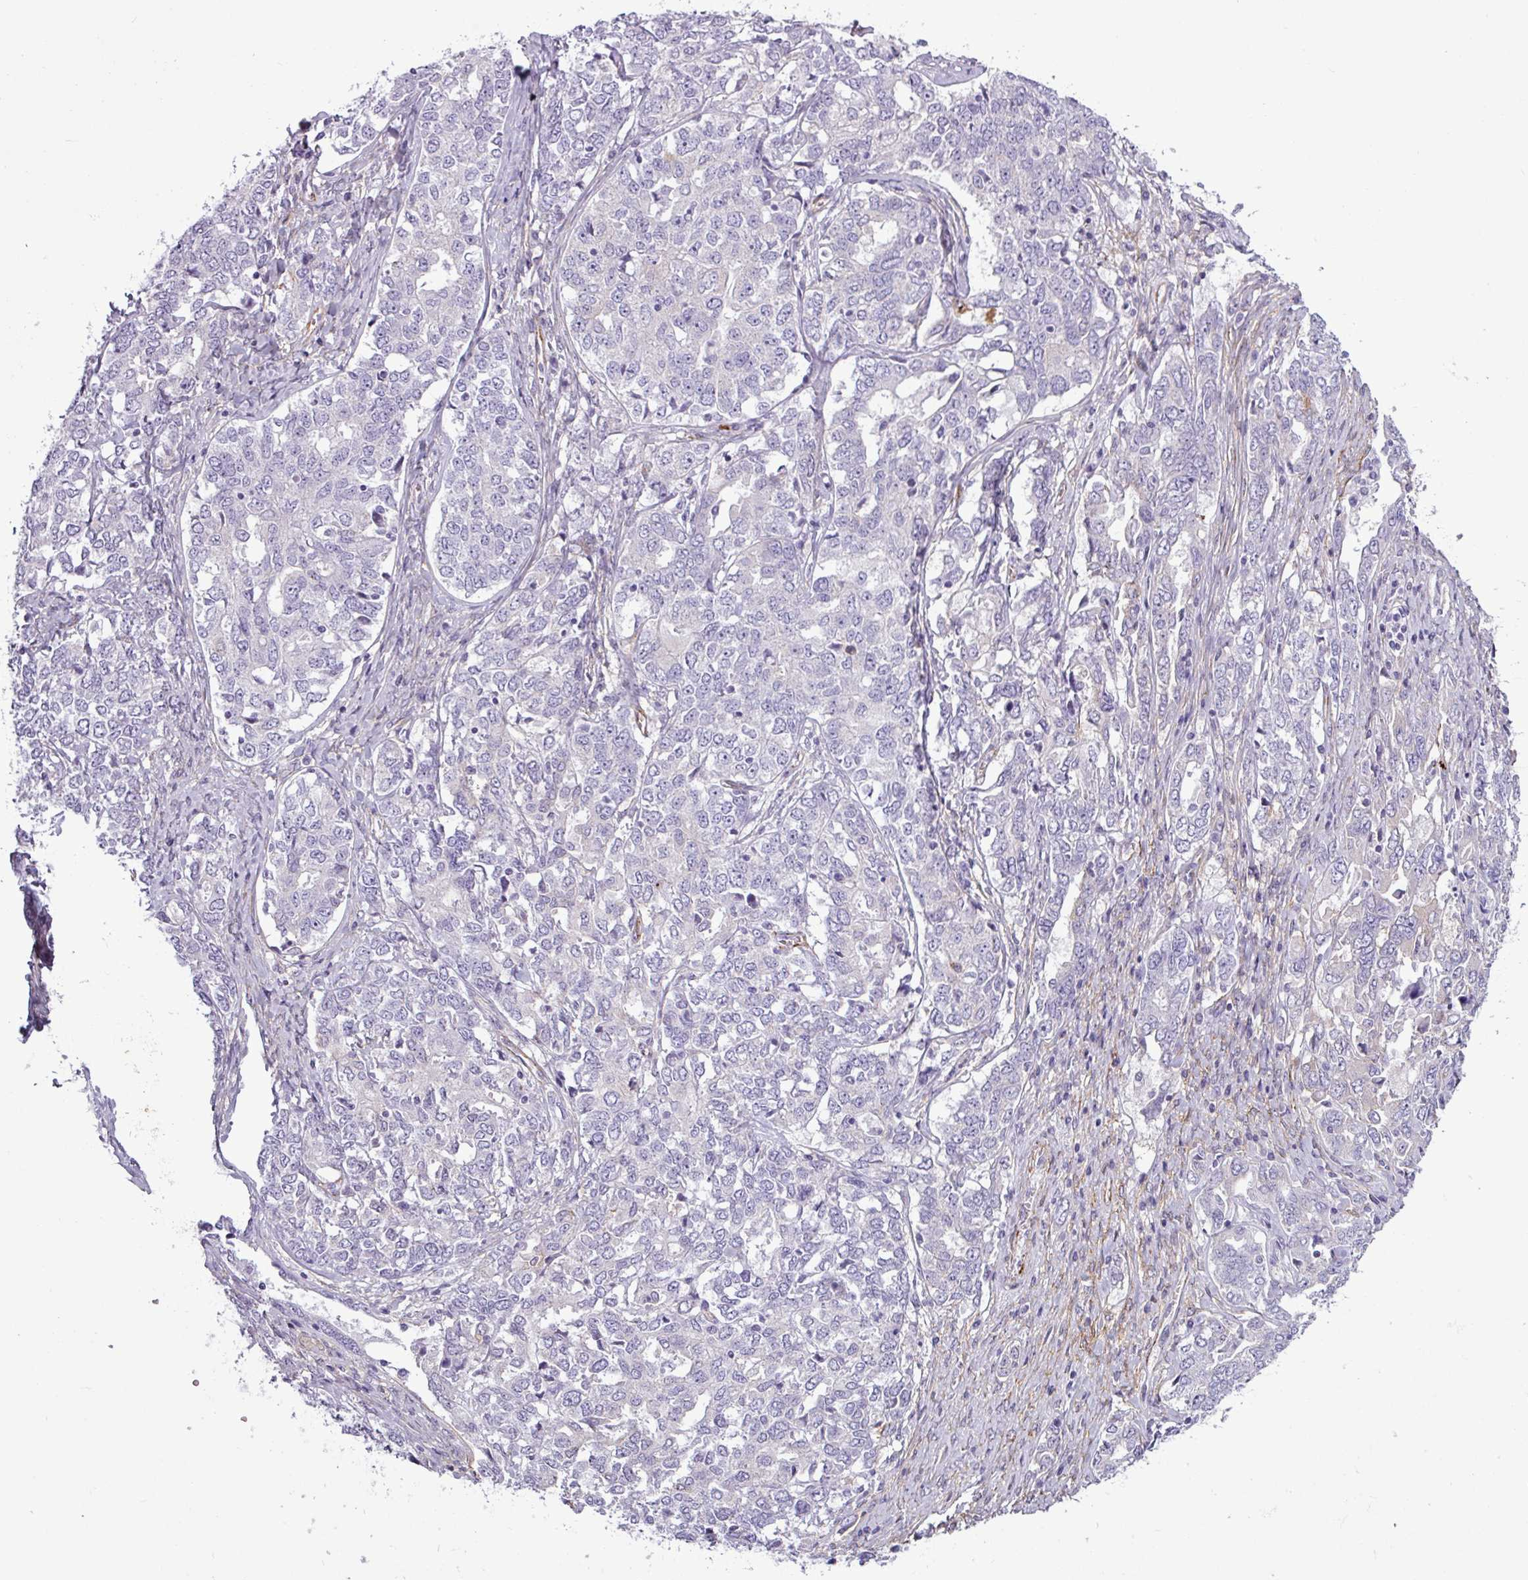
{"staining": {"intensity": "negative", "quantity": "none", "location": "none"}, "tissue": "ovarian cancer", "cell_type": "Tumor cells", "image_type": "cancer", "snomed": [{"axis": "morphology", "description": "Carcinoma, endometroid"}, {"axis": "topography", "description": "Ovary"}], "caption": "Tumor cells show no significant positivity in ovarian cancer.", "gene": "ATP10A", "patient": {"sex": "female", "age": 62}}